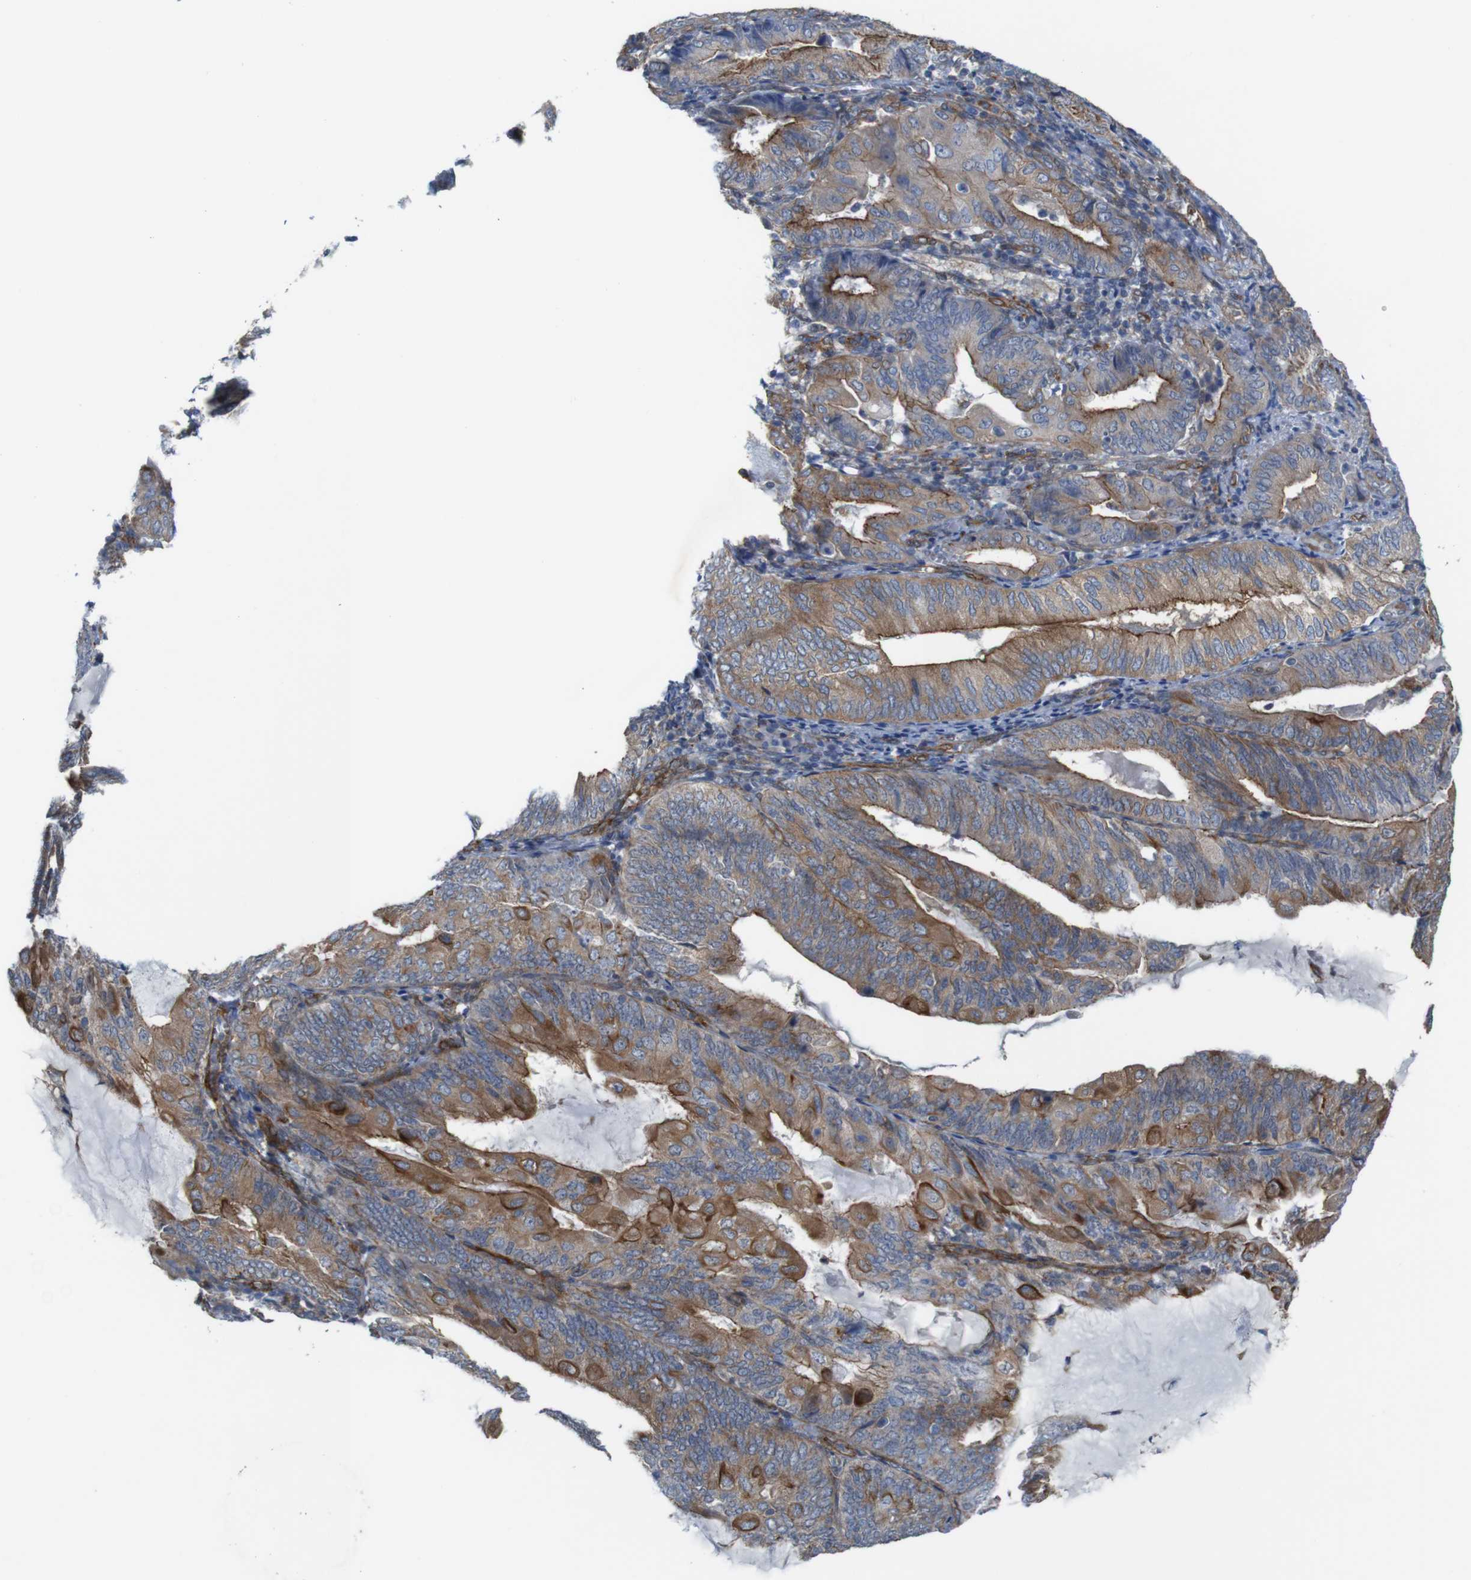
{"staining": {"intensity": "moderate", "quantity": "25%-75%", "location": "cytoplasmic/membranous"}, "tissue": "endometrial cancer", "cell_type": "Tumor cells", "image_type": "cancer", "snomed": [{"axis": "morphology", "description": "Adenocarcinoma, NOS"}, {"axis": "topography", "description": "Endometrium"}], "caption": "Immunohistochemical staining of endometrial cancer (adenocarcinoma) exhibits medium levels of moderate cytoplasmic/membranous positivity in about 25%-75% of tumor cells.", "gene": "PTGER4", "patient": {"sex": "female", "age": 81}}